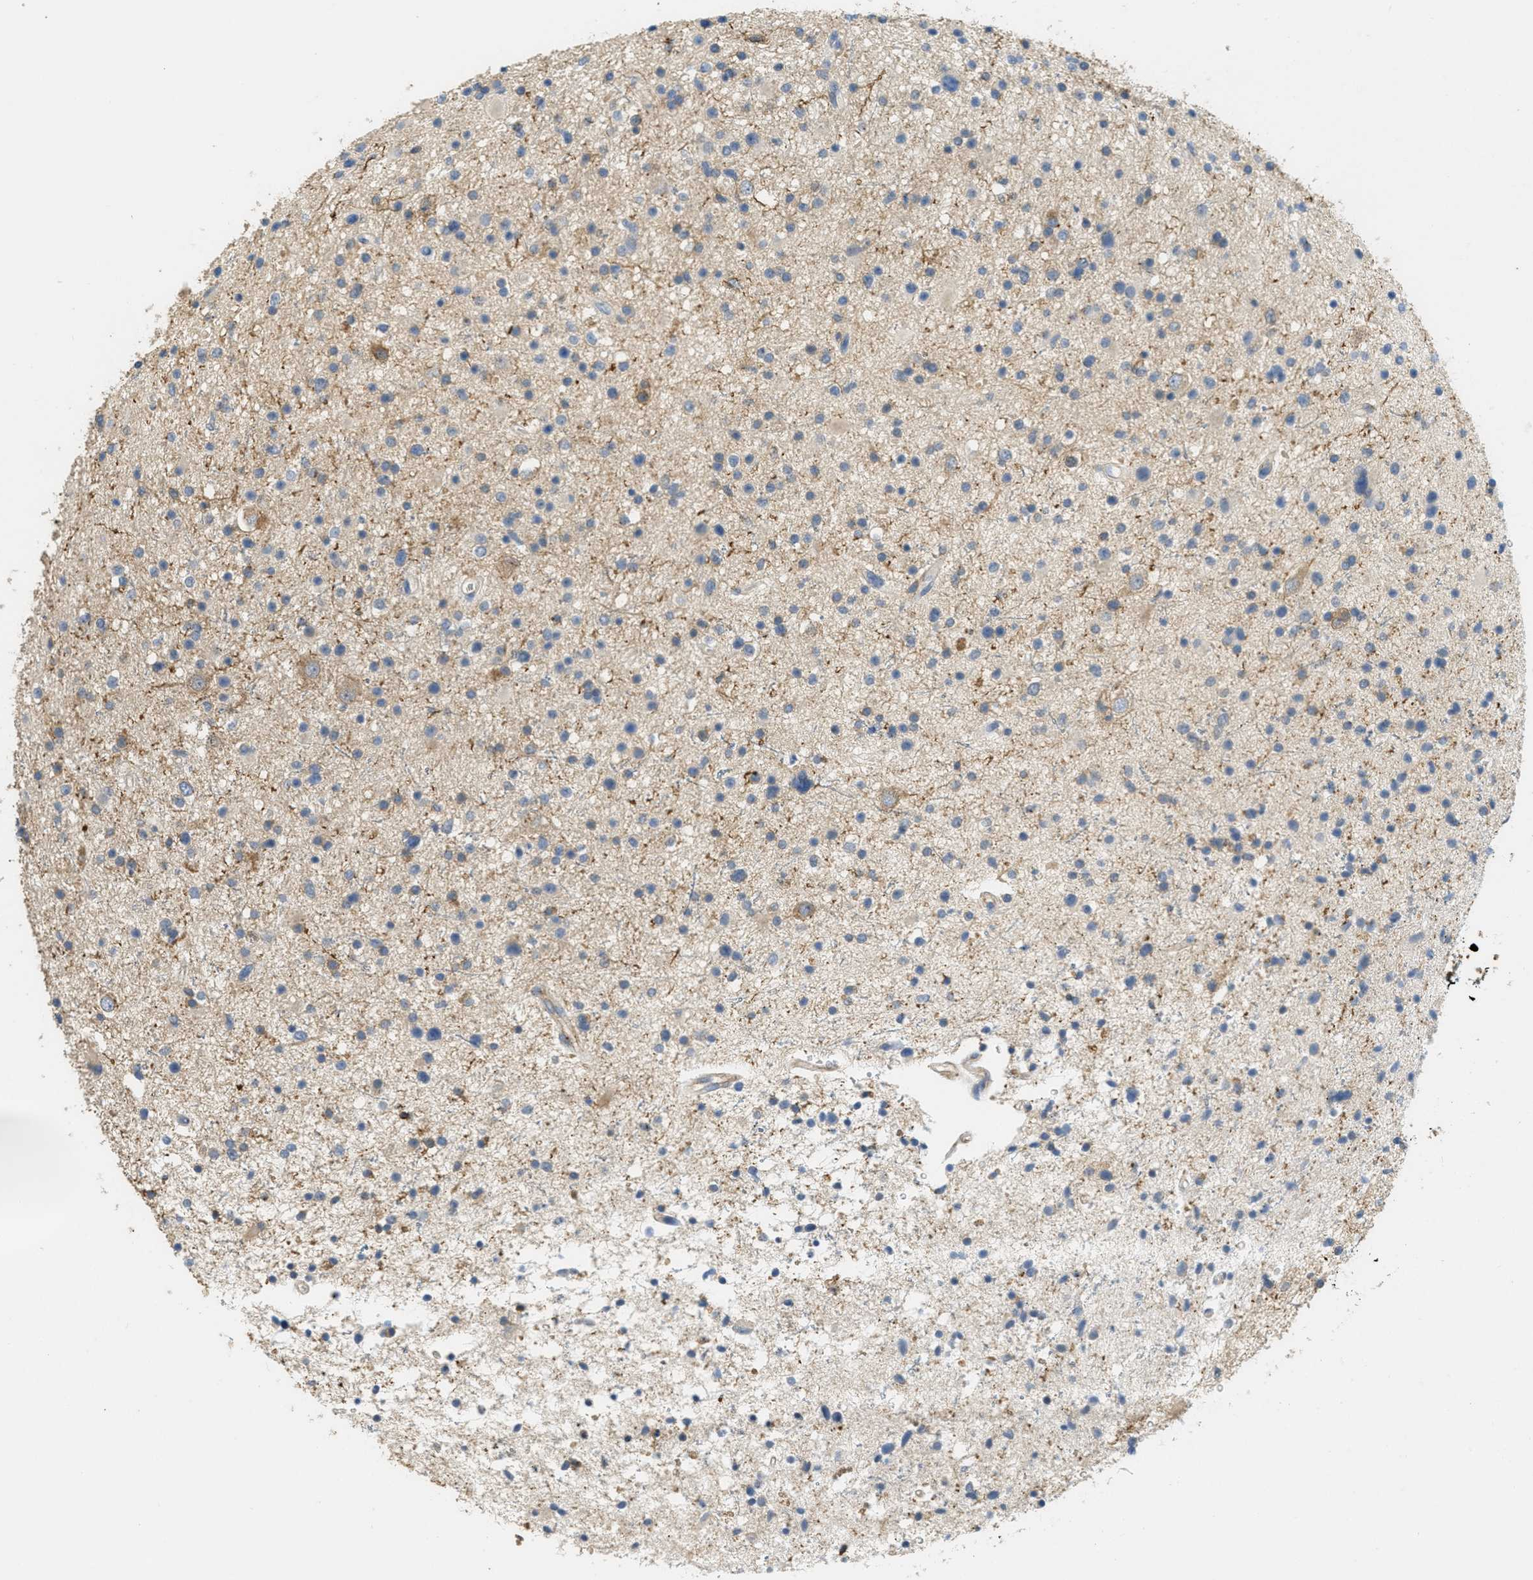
{"staining": {"intensity": "weak", "quantity": "25%-75%", "location": "cytoplasmic/membranous"}, "tissue": "glioma", "cell_type": "Tumor cells", "image_type": "cancer", "snomed": [{"axis": "morphology", "description": "Glioma, malignant, High grade"}, {"axis": "topography", "description": "Brain"}], "caption": "Immunohistochemical staining of human glioma exhibits weak cytoplasmic/membranous protein staining in about 25%-75% of tumor cells.", "gene": "GRIK2", "patient": {"sex": "male", "age": 33}}